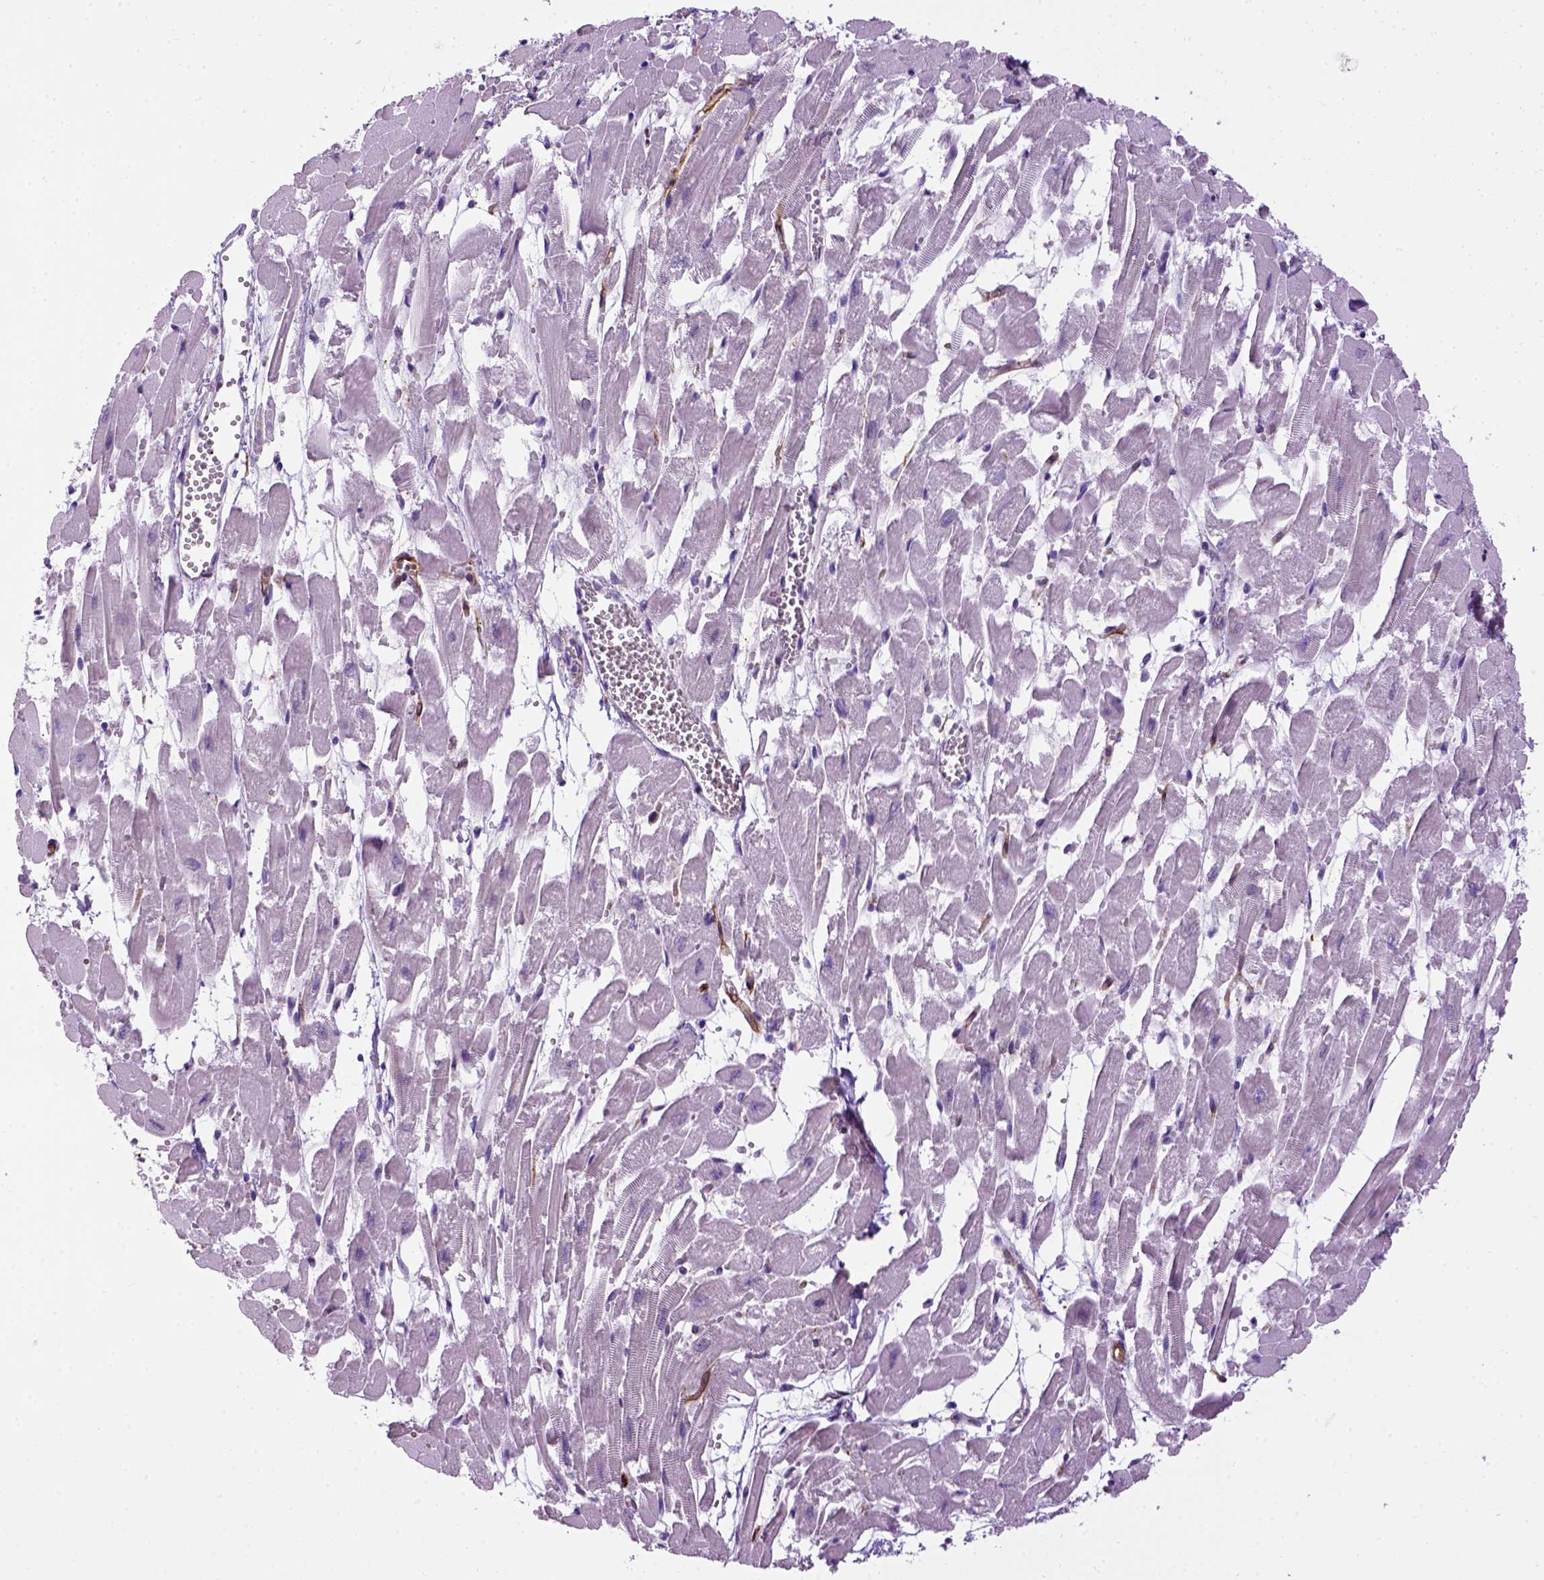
{"staining": {"intensity": "moderate", "quantity": "<25%", "location": "cytoplasmic/membranous"}, "tissue": "heart muscle", "cell_type": "Cardiomyocytes", "image_type": "normal", "snomed": [{"axis": "morphology", "description": "Normal tissue, NOS"}, {"axis": "topography", "description": "Heart"}], "caption": "Normal heart muscle displays moderate cytoplasmic/membranous positivity in about <25% of cardiomyocytes Using DAB (3,3'-diaminobenzidine) (brown) and hematoxylin (blue) stains, captured at high magnification using brightfield microscopy..", "gene": "KAZN", "patient": {"sex": "female", "age": 52}}